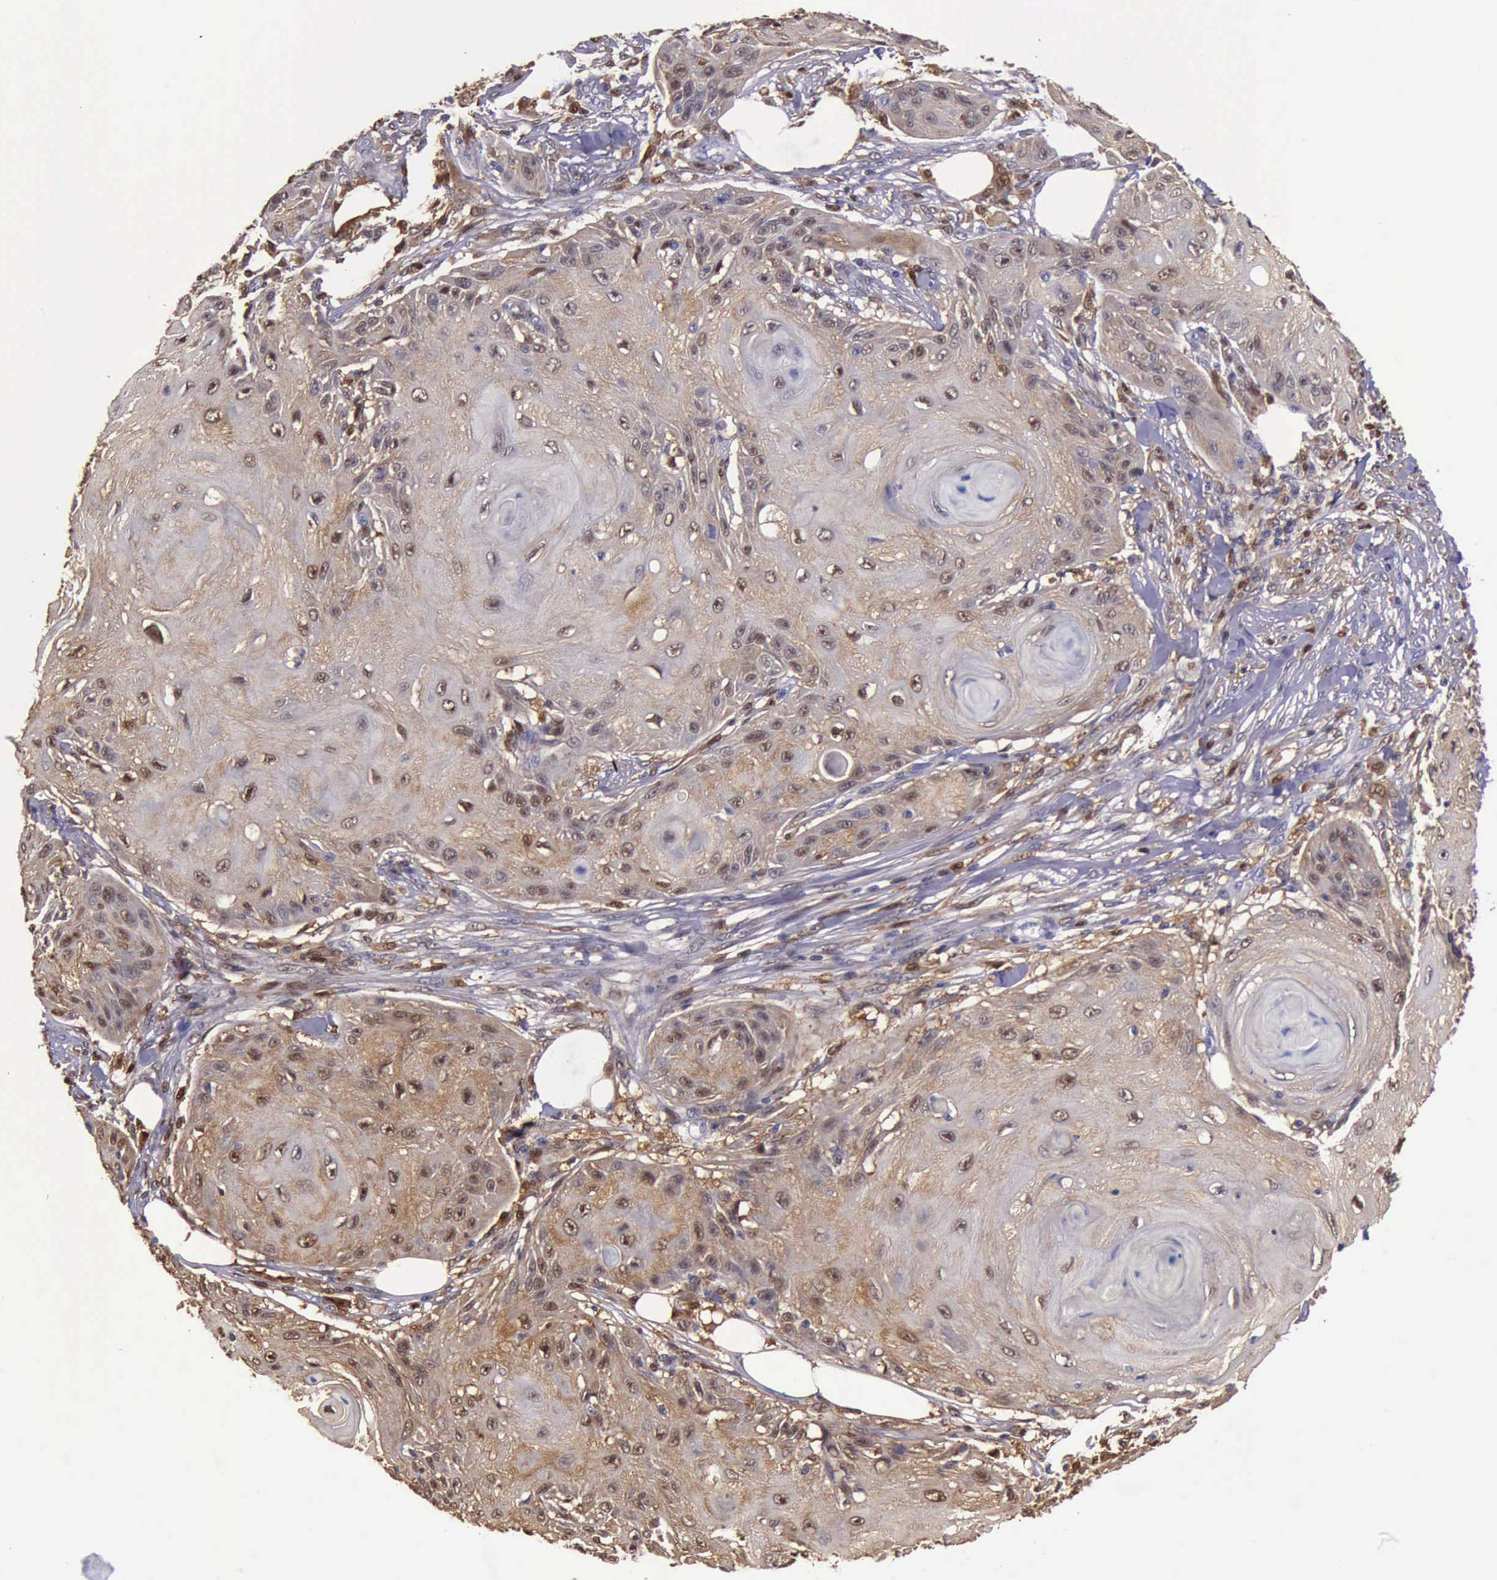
{"staining": {"intensity": "weak", "quantity": "<25%", "location": "cytoplasmic/membranous"}, "tissue": "skin cancer", "cell_type": "Tumor cells", "image_type": "cancer", "snomed": [{"axis": "morphology", "description": "Squamous cell carcinoma, NOS"}, {"axis": "topography", "description": "Skin"}], "caption": "Protein analysis of squamous cell carcinoma (skin) reveals no significant expression in tumor cells. (Brightfield microscopy of DAB (3,3'-diaminobenzidine) immunohistochemistry (IHC) at high magnification).", "gene": "TYMP", "patient": {"sex": "female", "age": 88}}